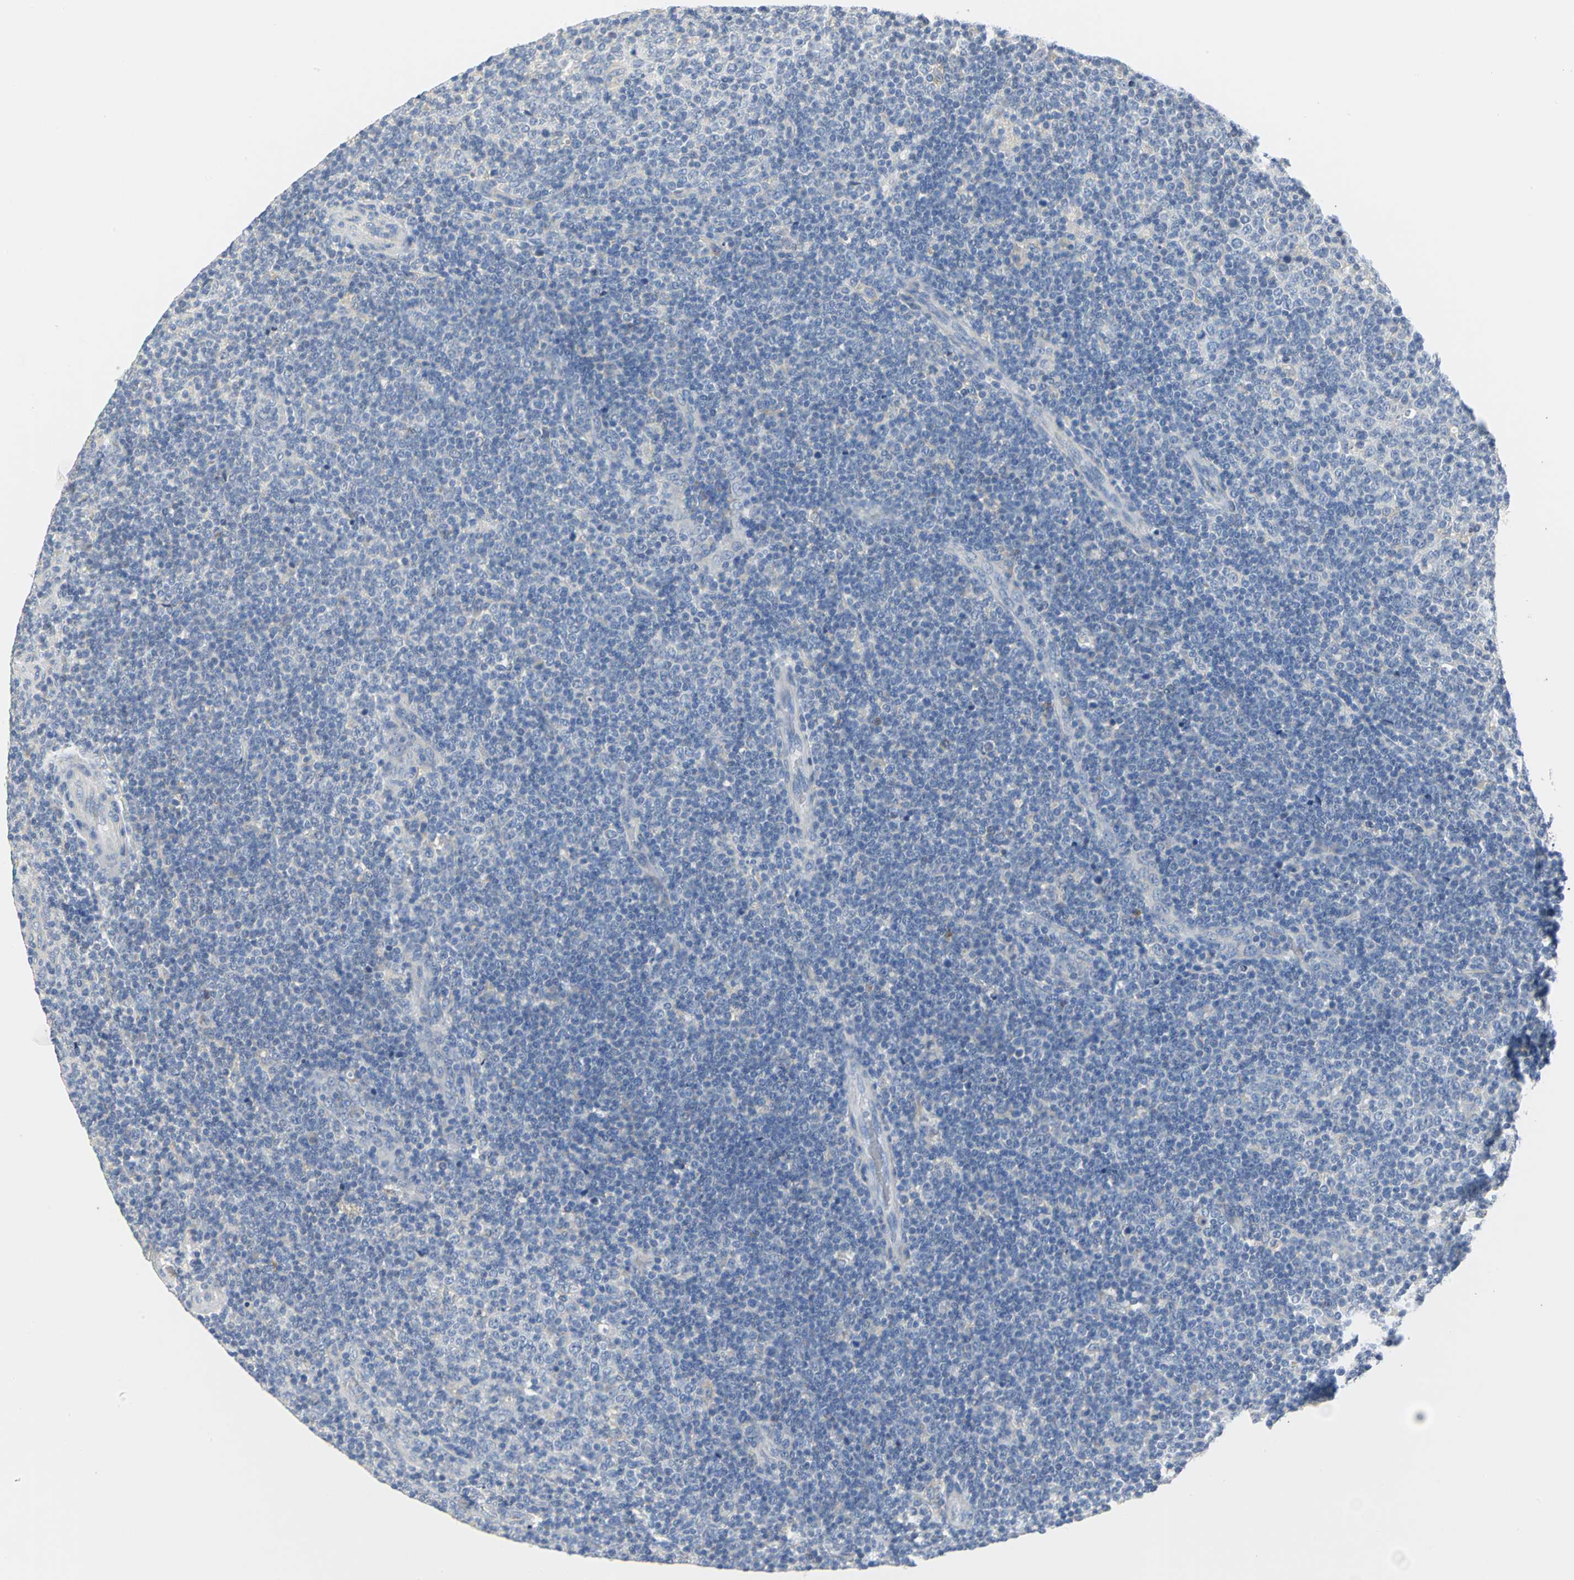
{"staining": {"intensity": "negative", "quantity": "none", "location": "none"}, "tissue": "lymphoma", "cell_type": "Tumor cells", "image_type": "cancer", "snomed": [{"axis": "morphology", "description": "Malignant lymphoma, non-Hodgkin's type, Low grade"}, {"axis": "topography", "description": "Lymph node"}], "caption": "Malignant lymphoma, non-Hodgkin's type (low-grade) stained for a protein using IHC shows no positivity tumor cells.", "gene": "GNRH2", "patient": {"sex": "male", "age": 70}}